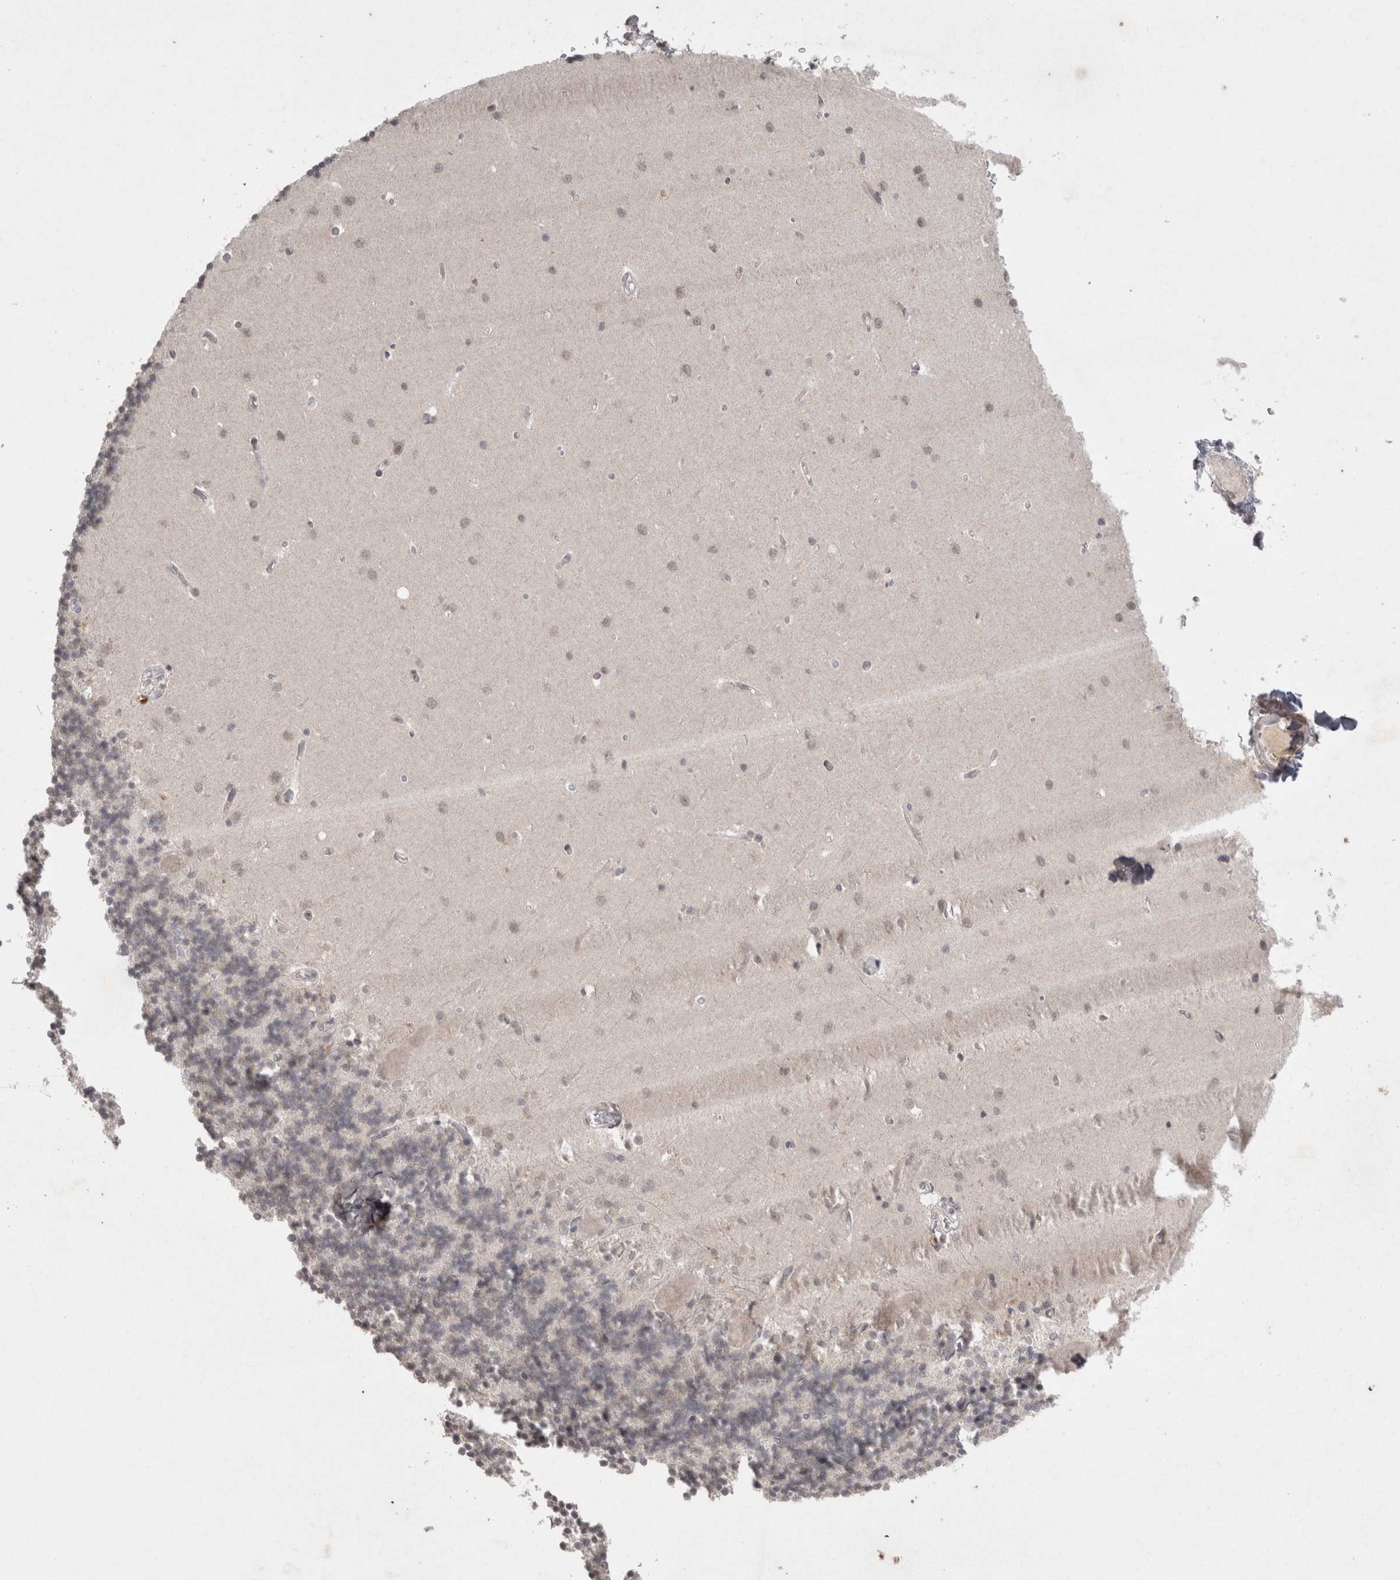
{"staining": {"intensity": "negative", "quantity": "none", "location": "none"}, "tissue": "cerebellum", "cell_type": "Cells in granular layer", "image_type": "normal", "snomed": [{"axis": "morphology", "description": "Normal tissue, NOS"}, {"axis": "topography", "description": "Cerebellum"}], "caption": "Immunohistochemistry image of unremarkable cerebellum: cerebellum stained with DAB (3,3'-diaminobenzidine) shows no significant protein staining in cells in granular layer.", "gene": "LYVE1", "patient": {"sex": "male", "age": 37}}